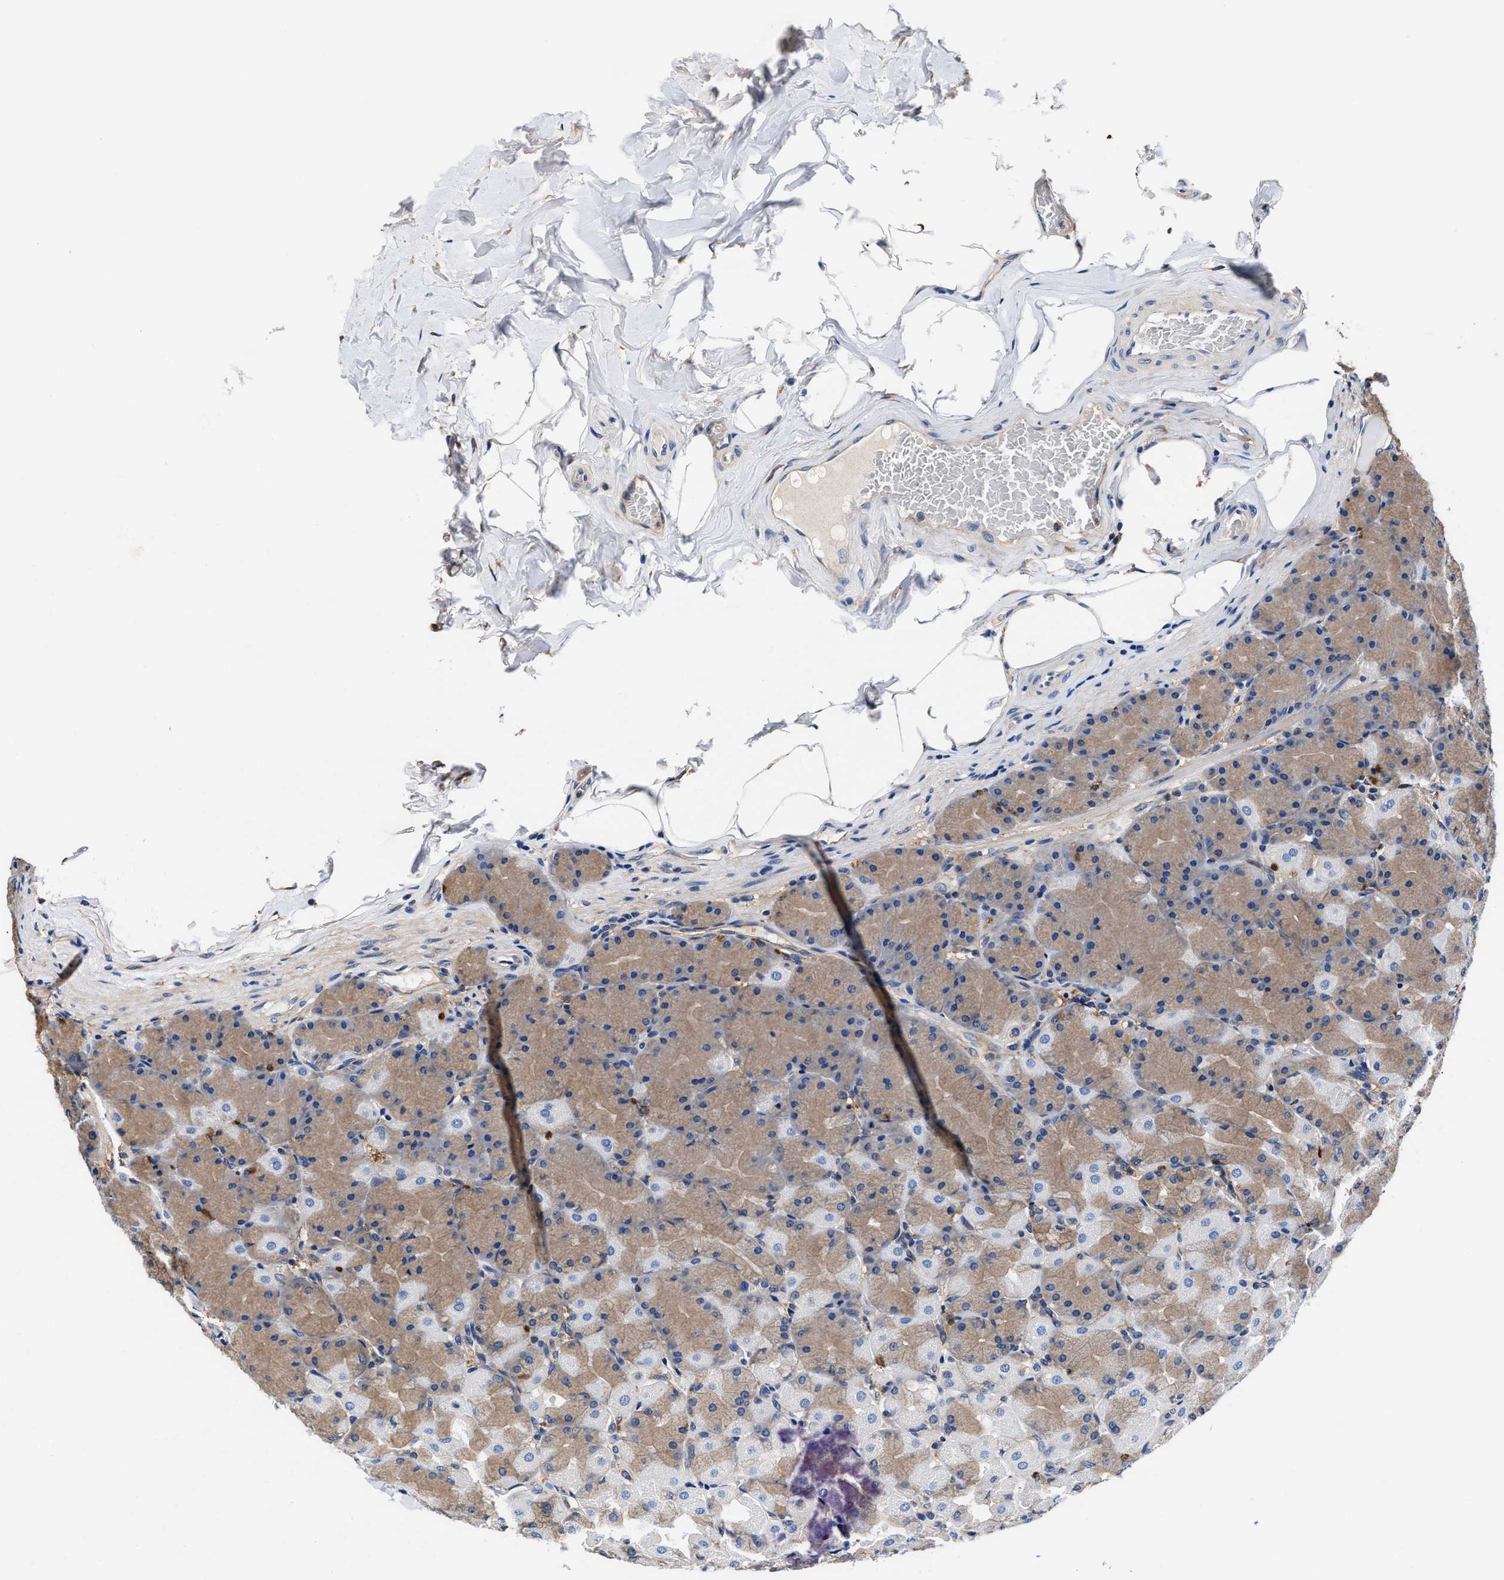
{"staining": {"intensity": "moderate", "quantity": "25%-75%", "location": "cytoplasmic/membranous"}, "tissue": "stomach", "cell_type": "Glandular cells", "image_type": "normal", "snomed": [{"axis": "morphology", "description": "Normal tissue, NOS"}, {"axis": "topography", "description": "Stomach, upper"}], "caption": "Immunohistochemistry (IHC) micrograph of normal stomach: human stomach stained using immunohistochemistry demonstrates medium levels of moderate protein expression localized specifically in the cytoplasmic/membranous of glandular cells, appearing as a cytoplasmic/membranous brown color.", "gene": "SH3GL1", "patient": {"sex": "female", "age": 56}}